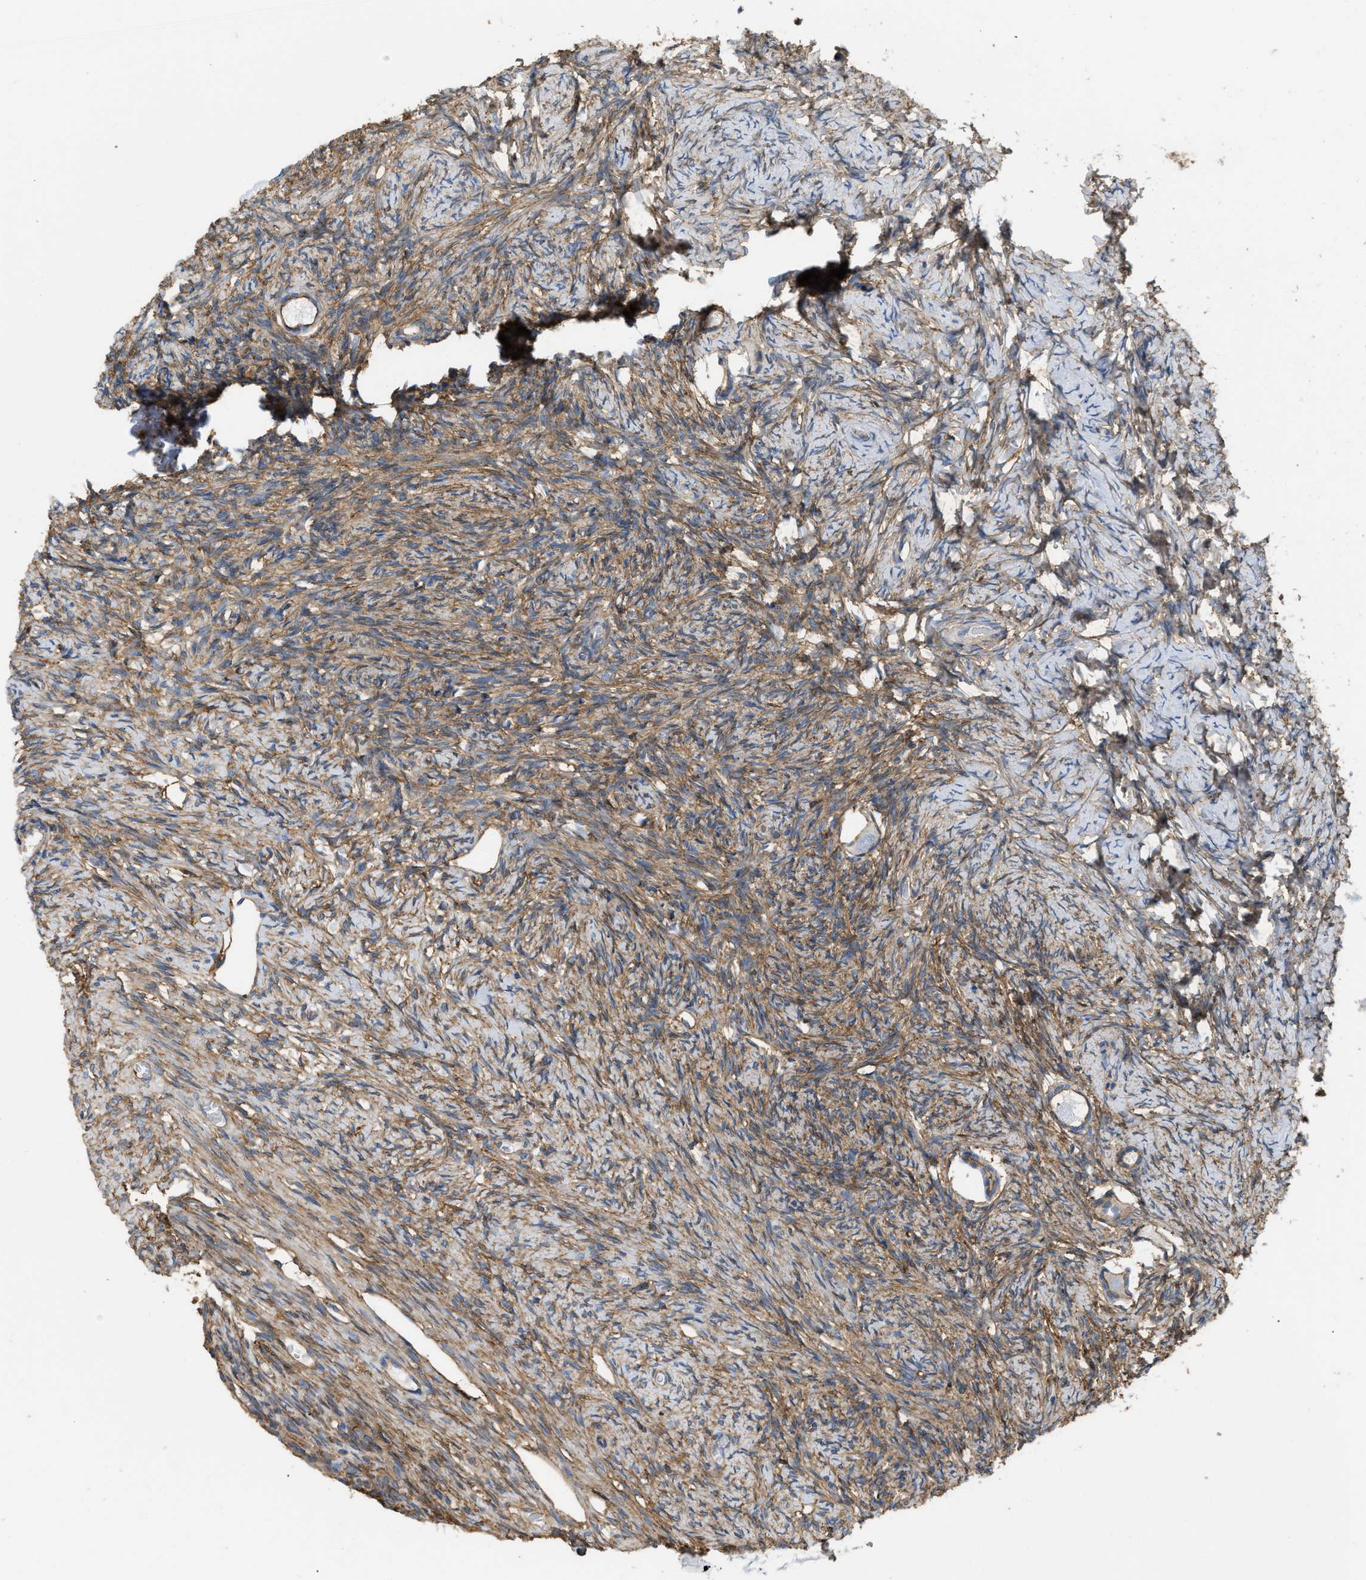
{"staining": {"intensity": "moderate", "quantity": ">75%", "location": "cytoplasmic/membranous"}, "tissue": "ovary", "cell_type": "Follicle cells", "image_type": "normal", "snomed": [{"axis": "morphology", "description": "Normal tissue, NOS"}, {"axis": "topography", "description": "Ovary"}], "caption": "Immunohistochemical staining of normal ovary exhibits medium levels of moderate cytoplasmic/membranous expression in about >75% of follicle cells.", "gene": "GNB4", "patient": {"sex": "female", "age": 27}}